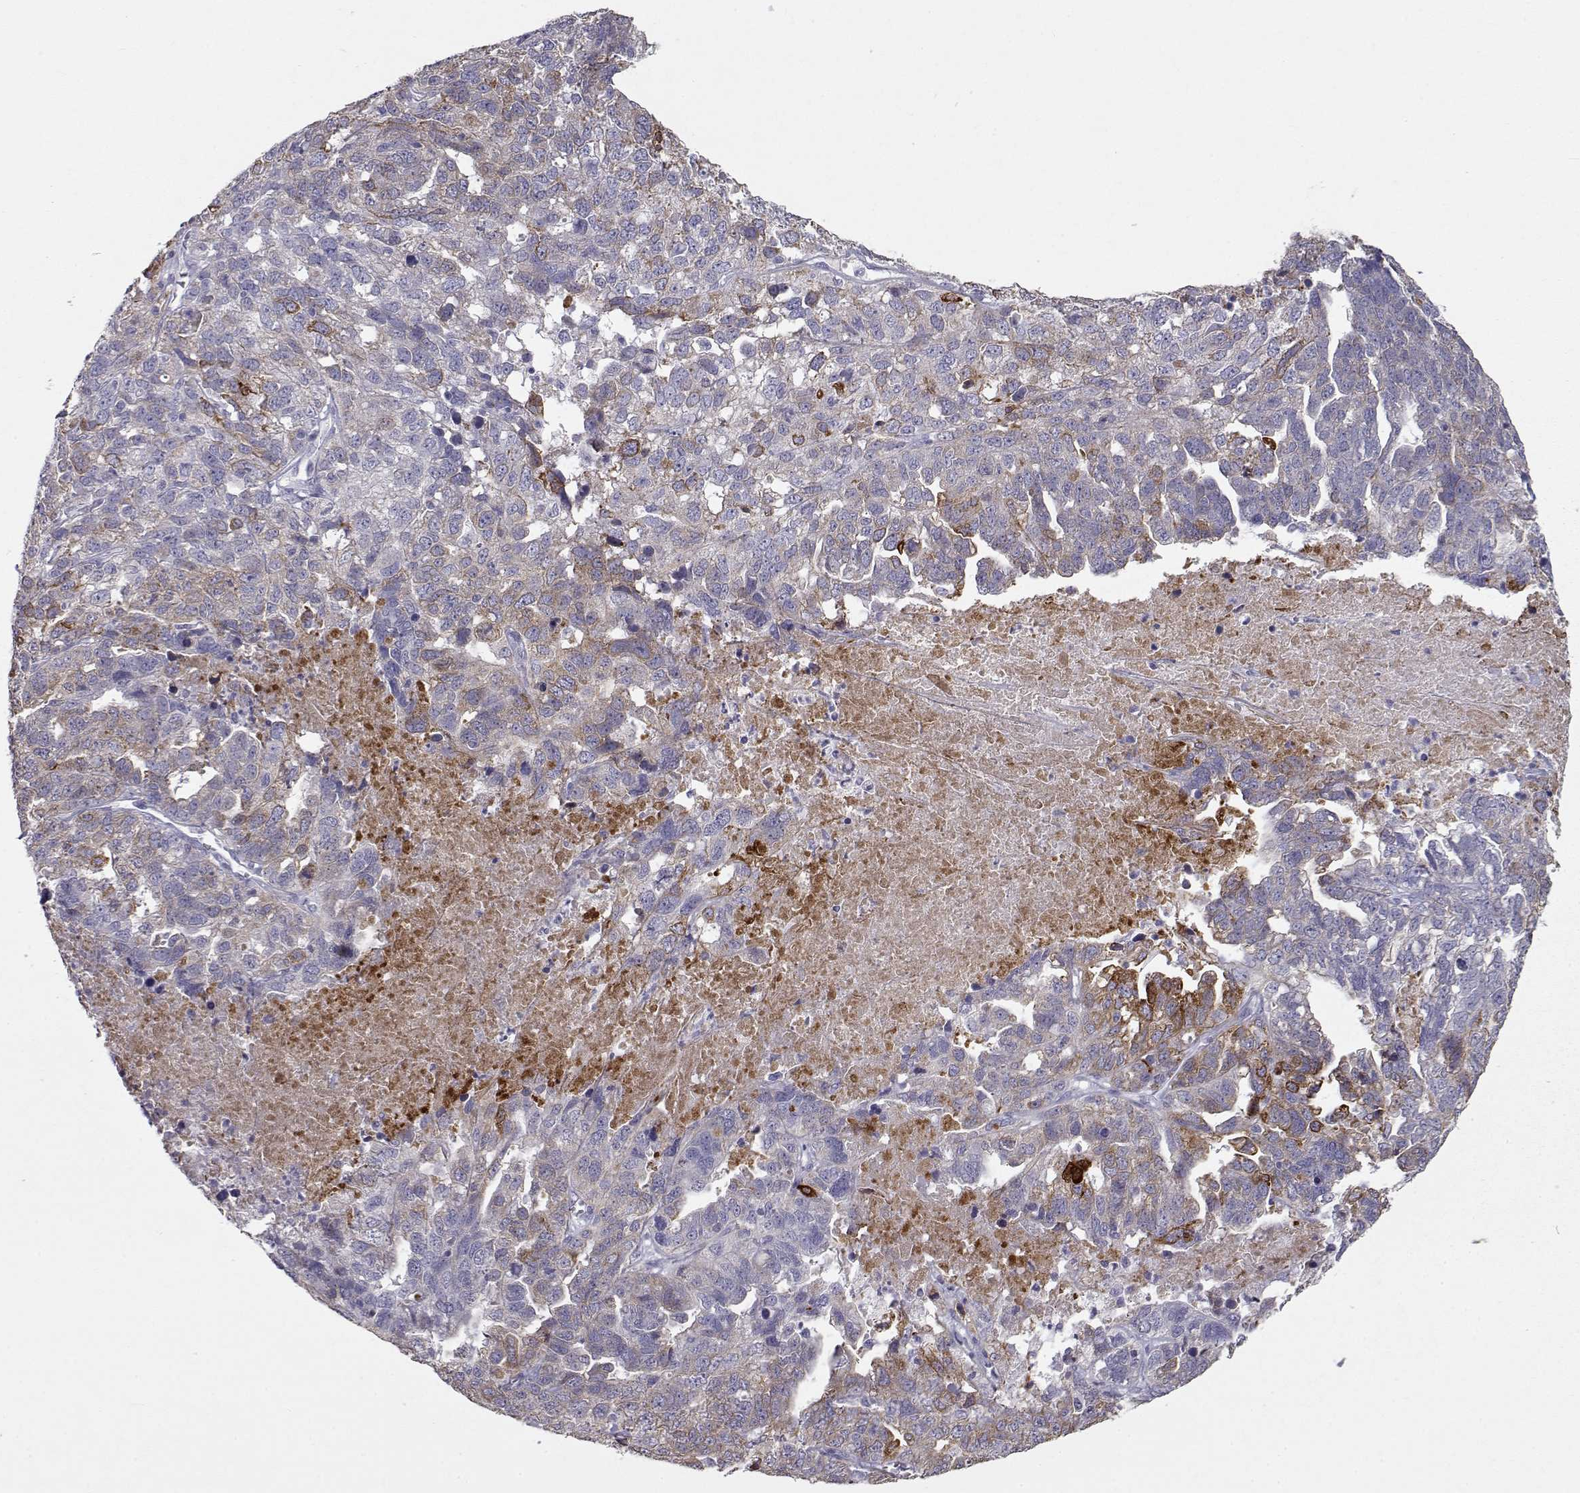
{"staining": {"intensity": "strong", "quantity": "<25%", "location": "cytoplasmic/membranous"}, "tissue": "ovarian cancer", "cell_type": "Tumor cells", "image_type": "cancer", "snomed": [{"axis": "morphology", "description": "Cystadenocarcinoma, serous, NOS"}, {"axis": "topography", "description": "Ovary"}], "caption": "IHC staining of ovarian serous cystadenocarcinoma, which displays medium levels of strong cytoplasmic/membranous positivity in about <25% of tumor cells indicating strong cytoplasmic/membranous protein positivity. The staining was performed using DAB (3,3'-diaminobenzidine) (brown) for protein detection and nuclei were counterstained in hematoxylin (blue).", "gene": "LAMB3", "patient": {"sex": "female", "age": 71}}